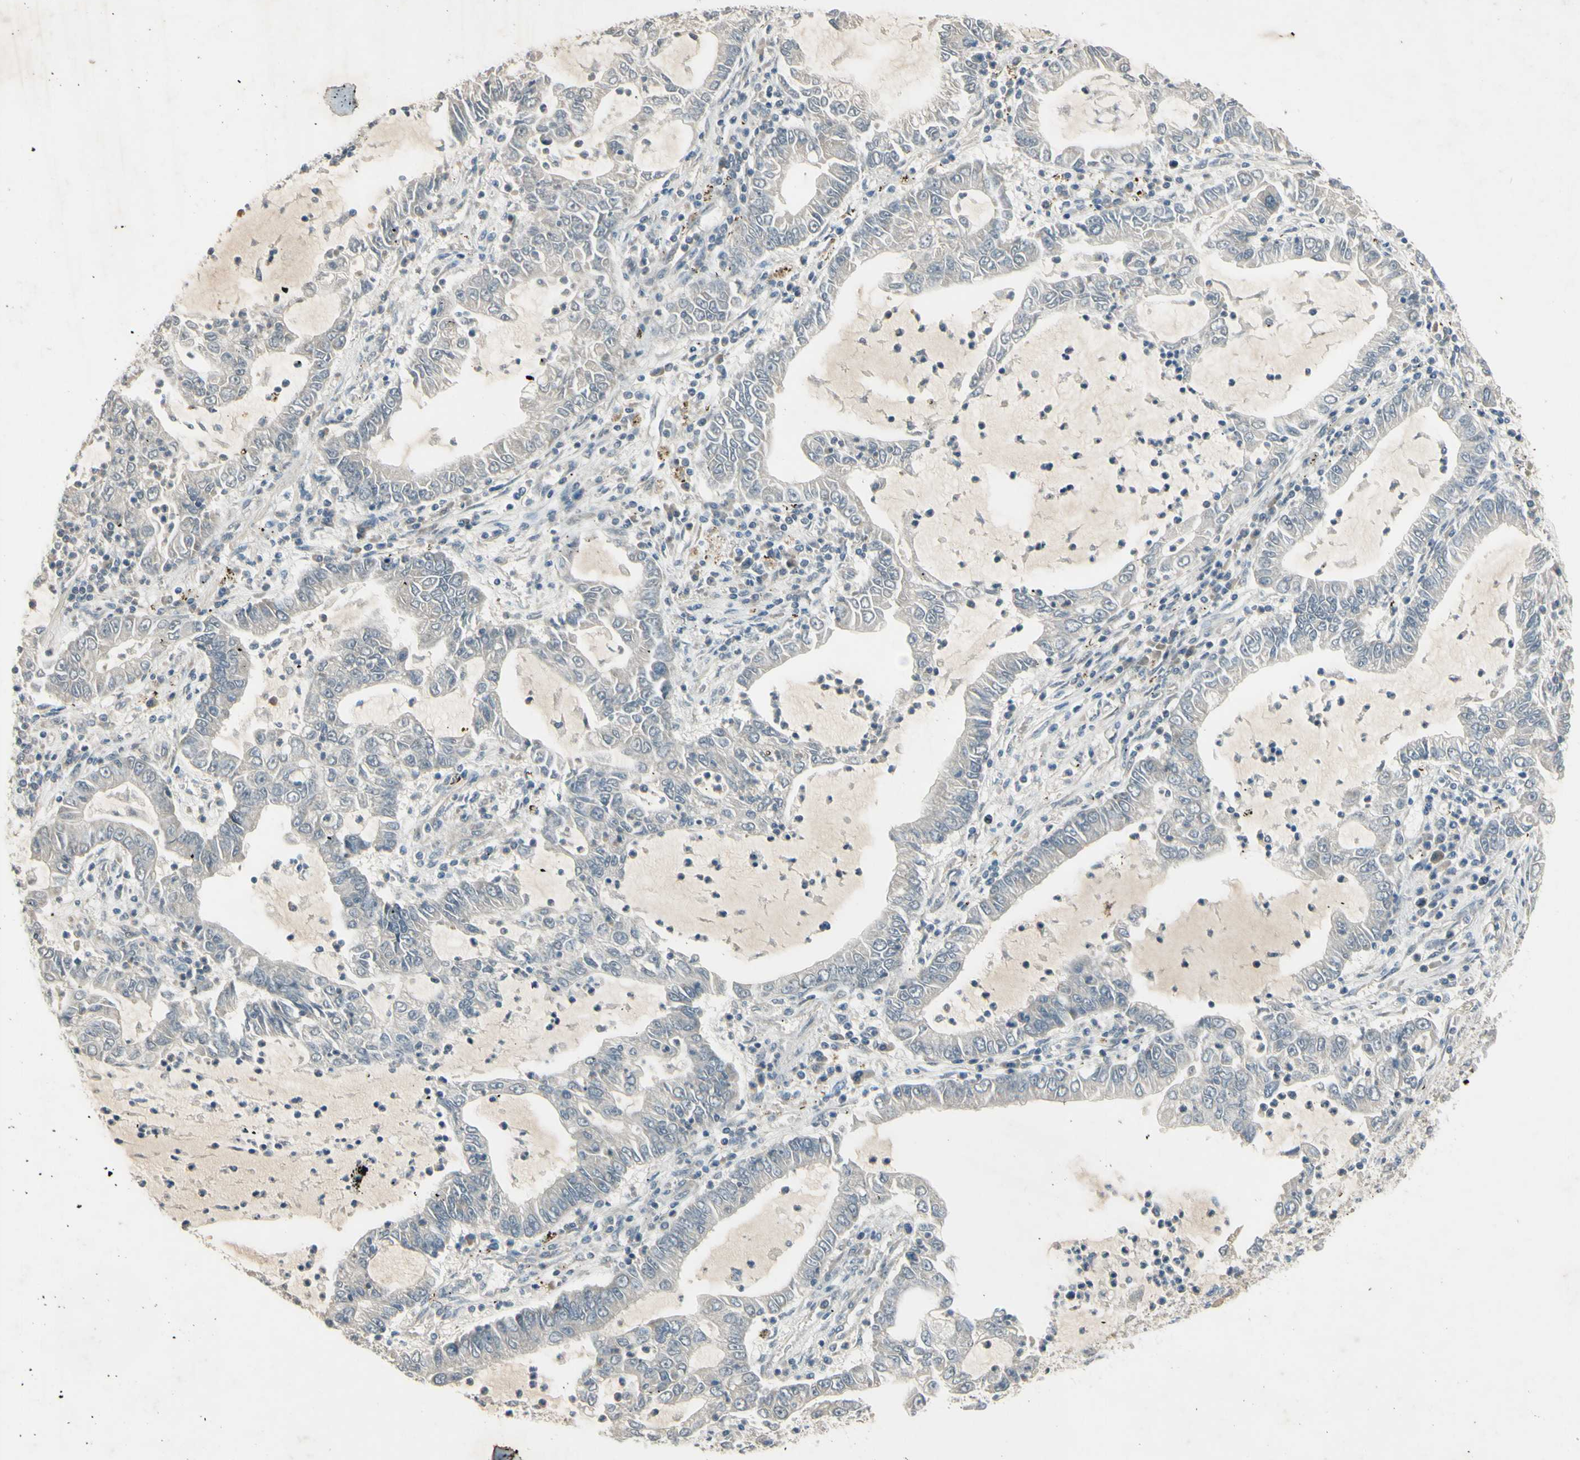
{"staining": {"intensity": "negative", "quantity": "none", "location": "none"}, "tissue": "lung cancer", "cell_type": "Tumor cells", "image_type": "cancer", "snomed": [{"axis": "morphology", "description": "Adenocarcinoma, NOS"}, {"axis": "topography", "description": "Lung"}], "caption": "This image is of adenocarcinoma (lung) stained with immunohistochemistry to label a protein in brown with the nuclei are counter-stained blue. There is no positivity in tumor cells.", "gene": "AATK", "patient": {"sex": "female", "age": 51}}